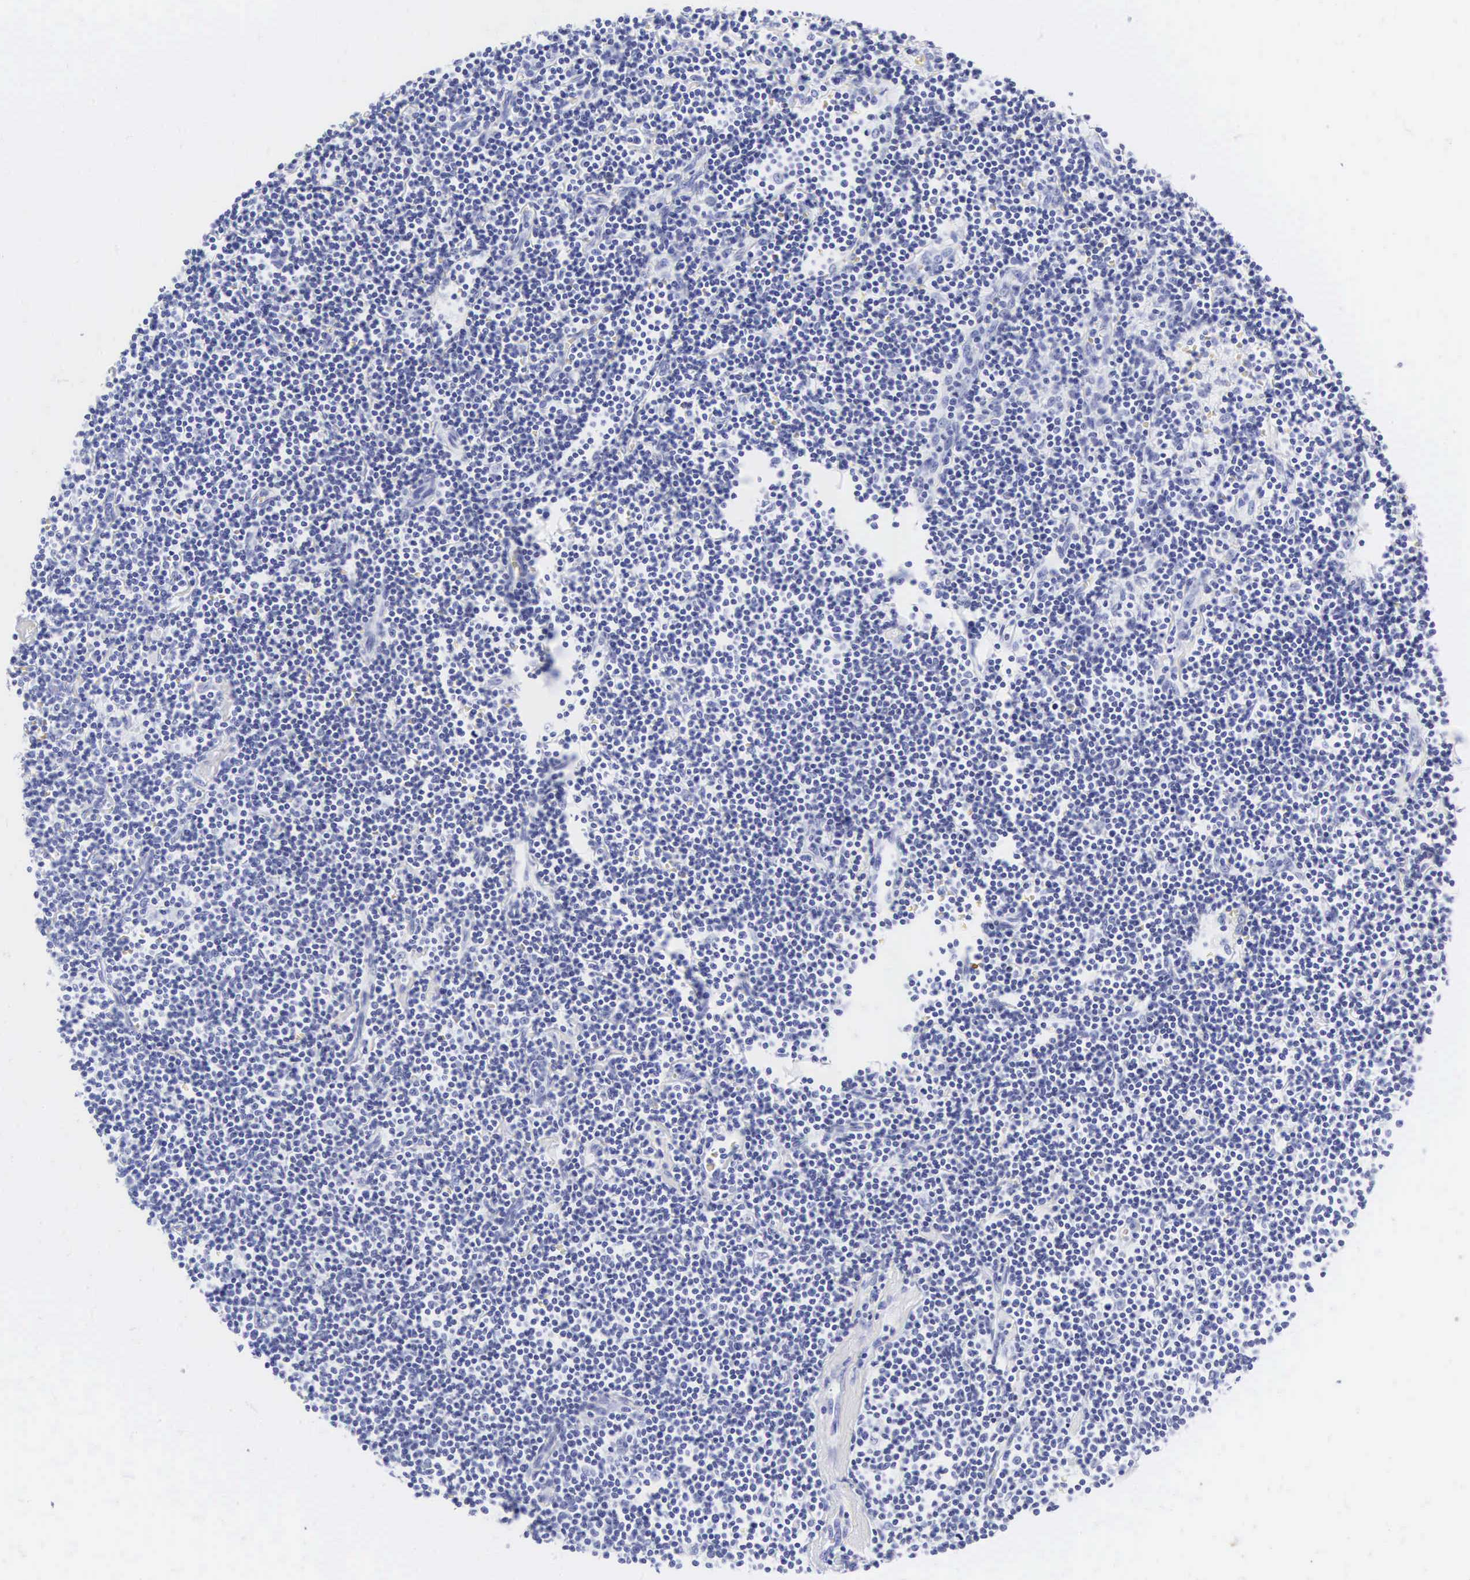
{"staining": {"intensity": "negative", "quantity": "none", "location": "none"}, "tissue": "lymphoma", "cell_type": "Tumor cells", "image_type": "cancer", "snomed": [{"axis": "morphology", "description": "Malignant lymphoma, non-Hodgkin's type, Low grade"}, {"axis": "topography", "description": "Lymph node"}], "caption": "Protein analysis of lymphoma exhibits no significant positivity in tumor cells.", "gene": "CGB3", "patient": {"sex": "male", "age": 65}}